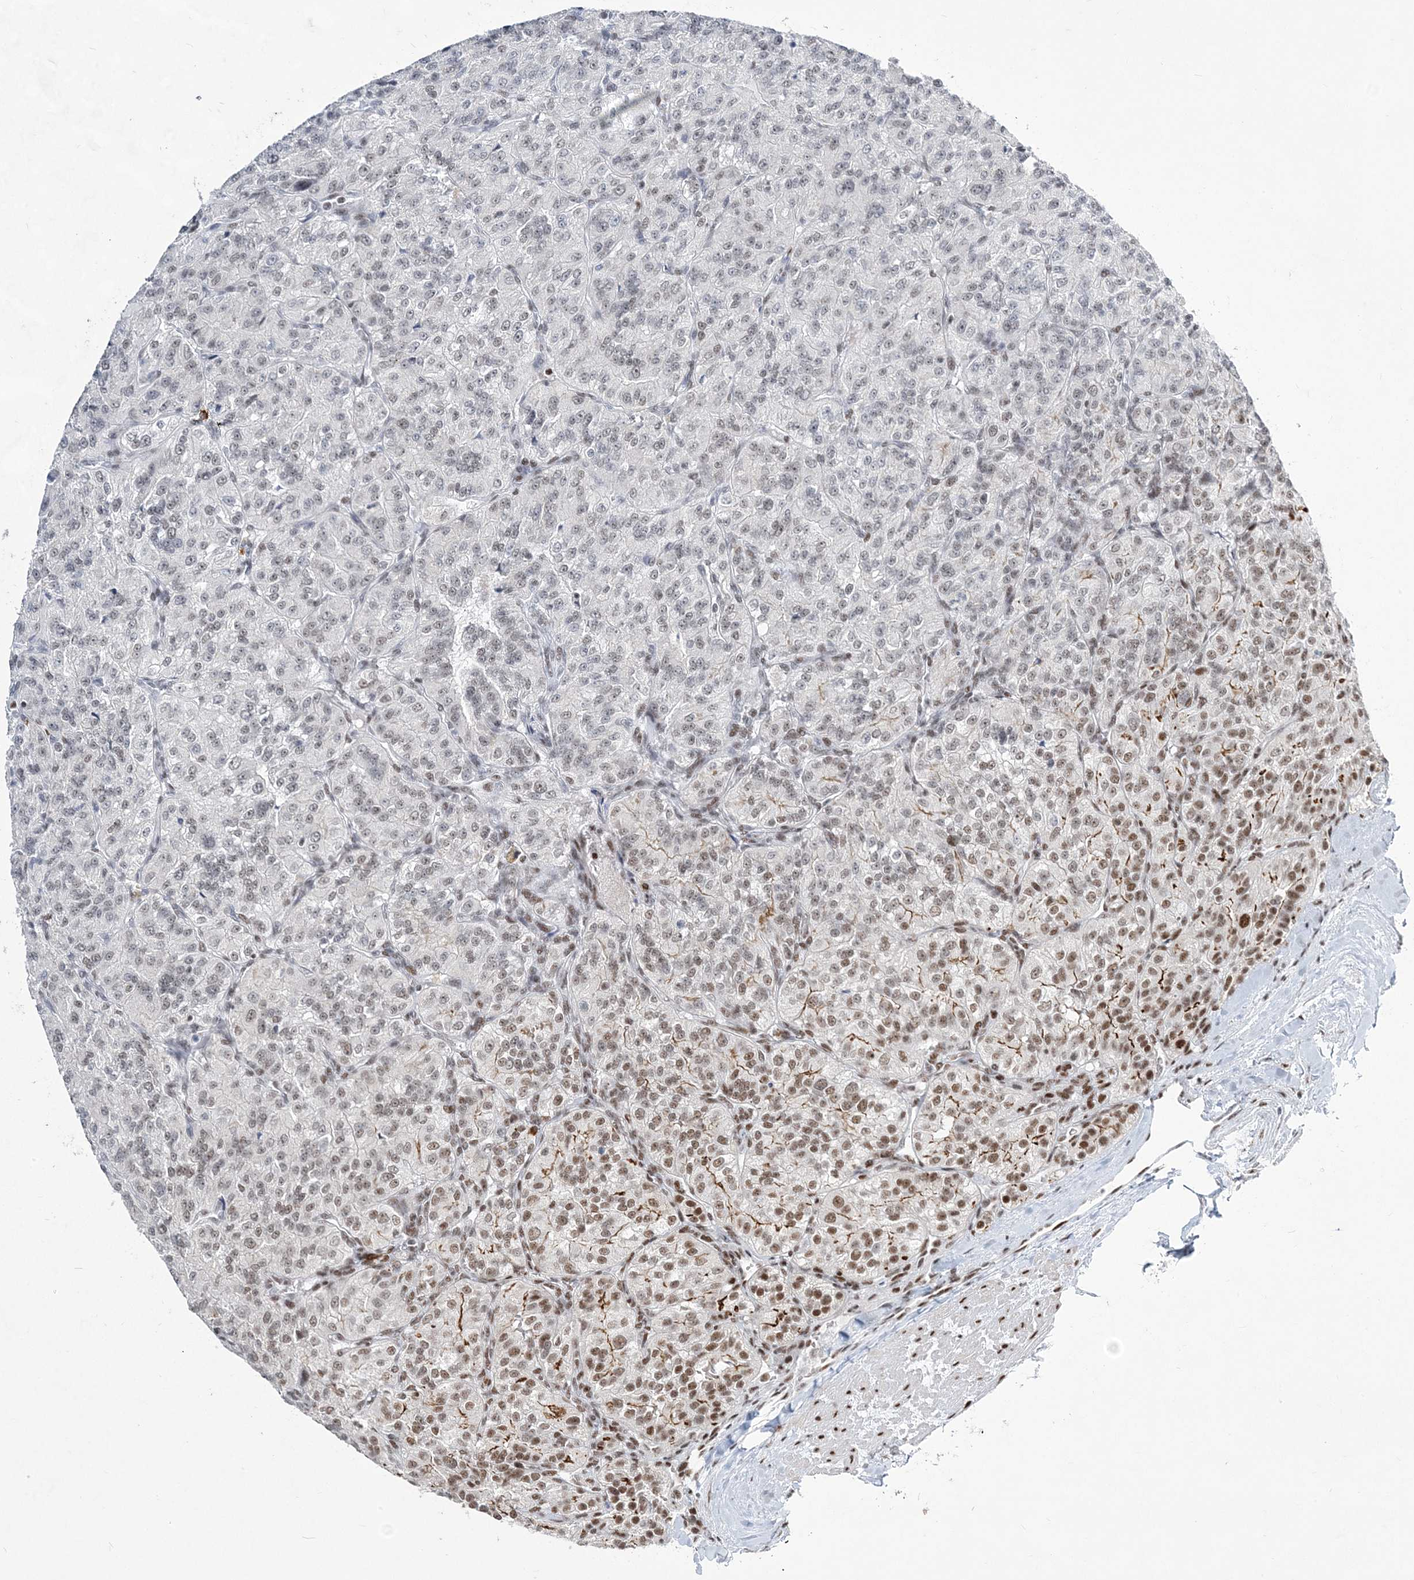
{"staining": {"intensity": "negative", "quantity": "none", "location": "none"}, "tissue": "renal cancer", "cell_type": "Tumor cells", "image_type": "cancer", "snomed": [{"axis": "morphology", "description": "Adenocarcinoma, NOS"}, {"axis": "topography", "description": "Kidney"}], "caption": "Tumor cells are negative for protein expression in human renal cancer (adenocarcinoma).", "gene": "ZBTB7A", "patient": {"sex": "female", "age": 63}}